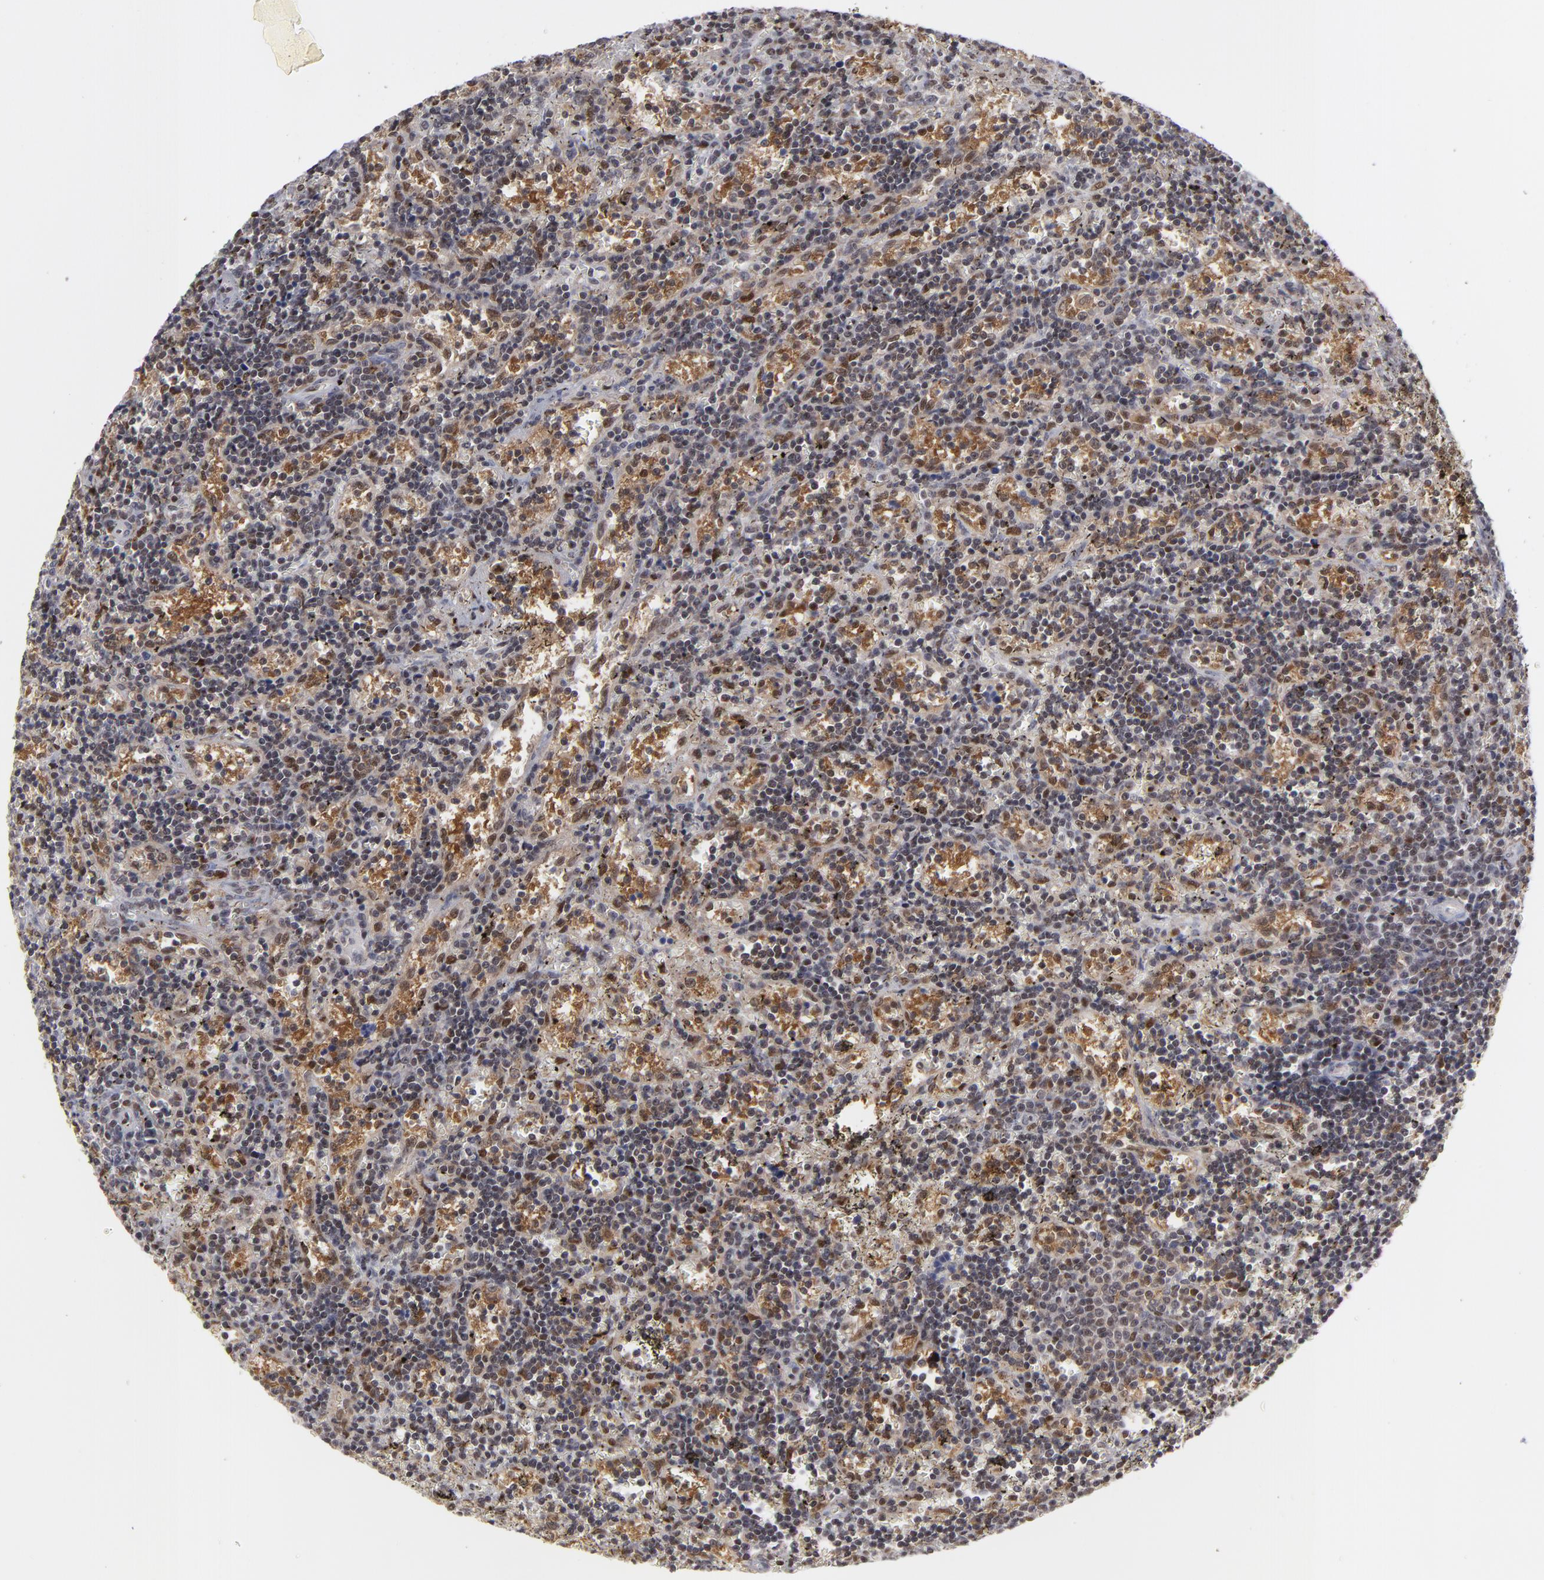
{"staining": {"intensity": "moderate", "quantity": "25%-75%", "location": "cytoplasmic/membranous,nuclear"}, "tissue": "lymphoma", "cell_type": "Tumor cells", "image_type": "cancer", "snomed": [{"axis": "morphology", "description": "Malignant lymphoma, non-Hodgkin's type, Low grade"}, {"axis": "topography", "description": "Spleen"}], "caption": "A micrograph of human low-grade malignant lymphoma, non-Hodgkin's type stained for a protein shows moderate cytoplasmic/membranous and nuclear brown staining in tumor cells.", "gene": "GSR", "patient": {"sex": "male", "age": 60}}